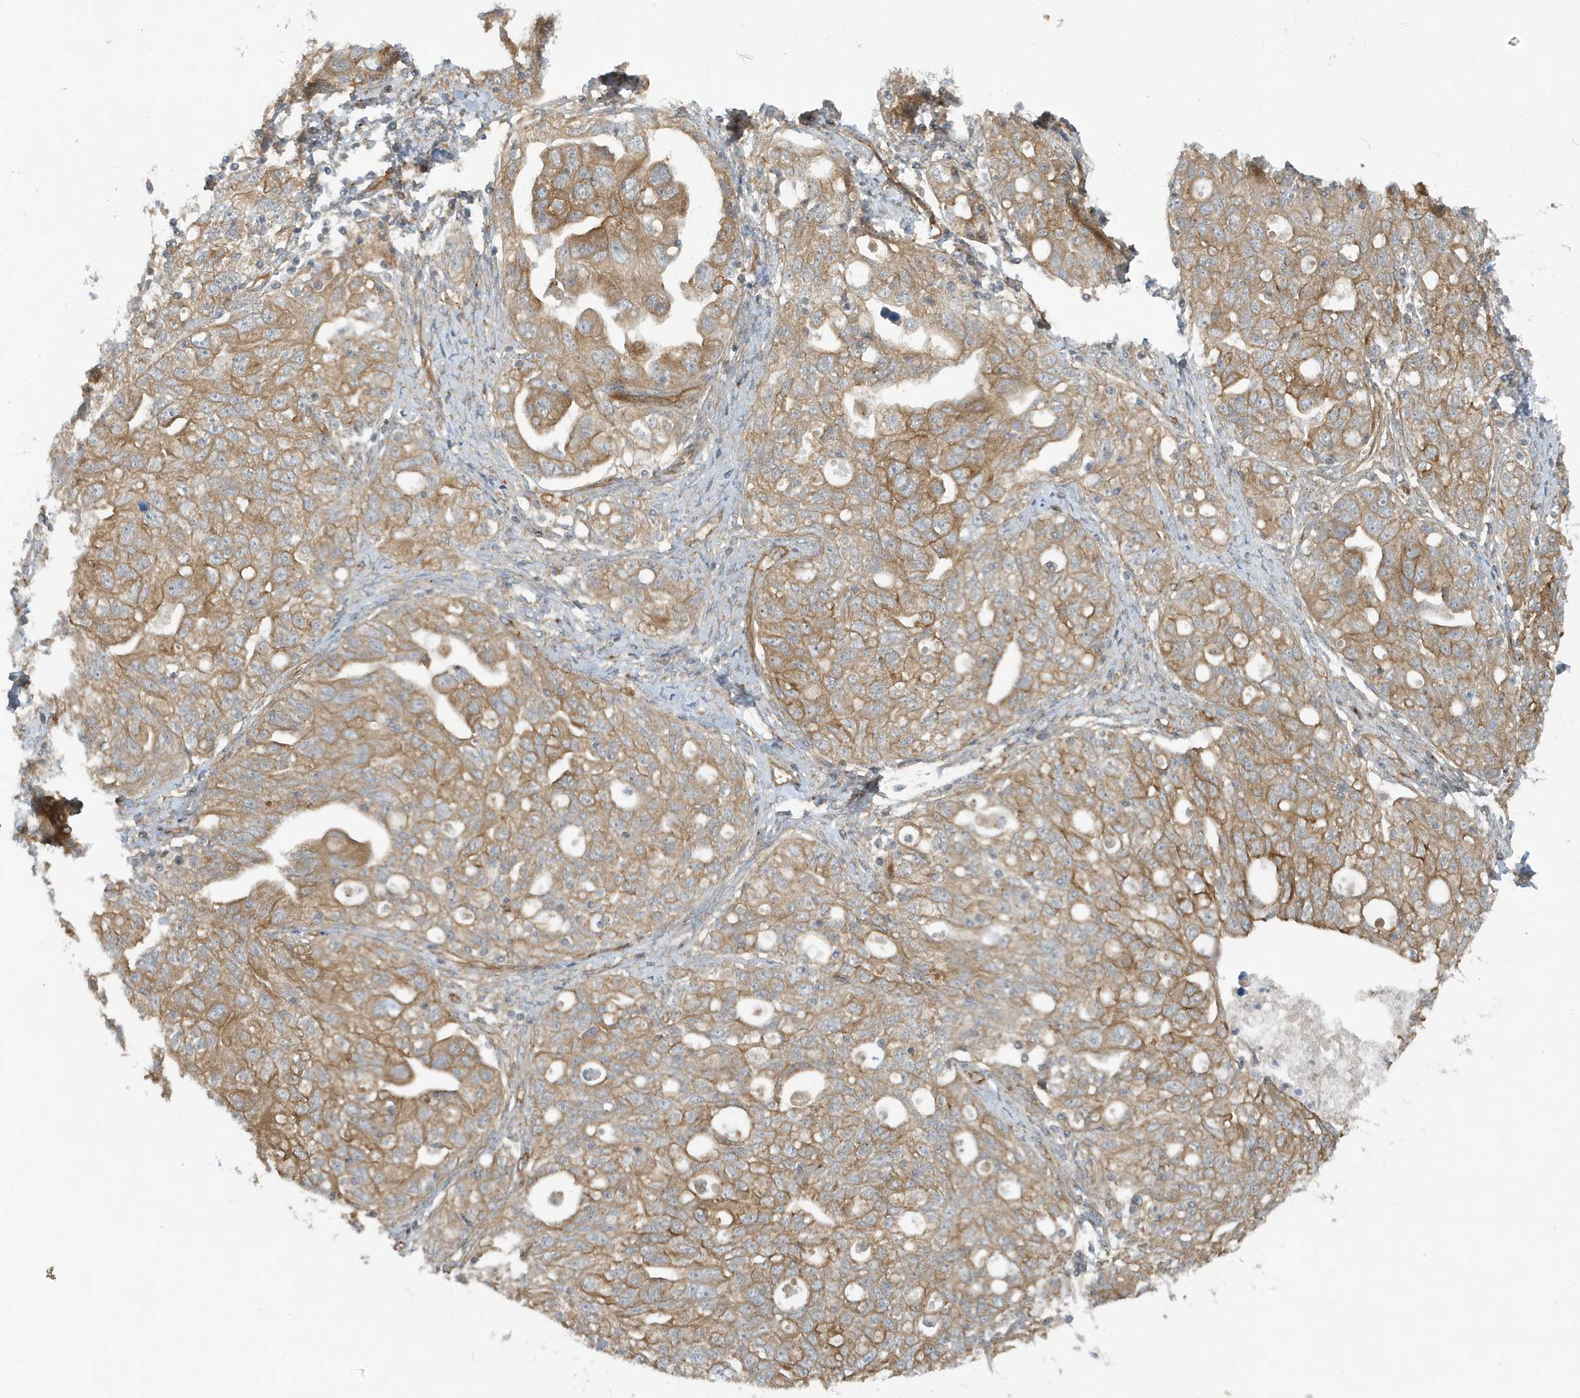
{"staining": {"intensity": "moderate", "quantity": ">75%", "location": "cytoplasmic/membranous"}, "tissue": "ovarian cancer", "cell_type": "Tumor cells", "image_type": "cancer", "snomed": [{"axis": "morphology", "description": "Carcinoma, NOS"}, {"axis": "morphology", "description": "Cystadenocarcinoma, serous, NOS"}, {"axis": "topography", "description": "Ovary"}], "caption": "A micrograph of human ovarian cancer stained for a protein demonstrates moderate cytoplasmic/membranous brown staining in tumor cells.", "gene": "ATP23", "patient": {"sex": "female", "age": 69}}